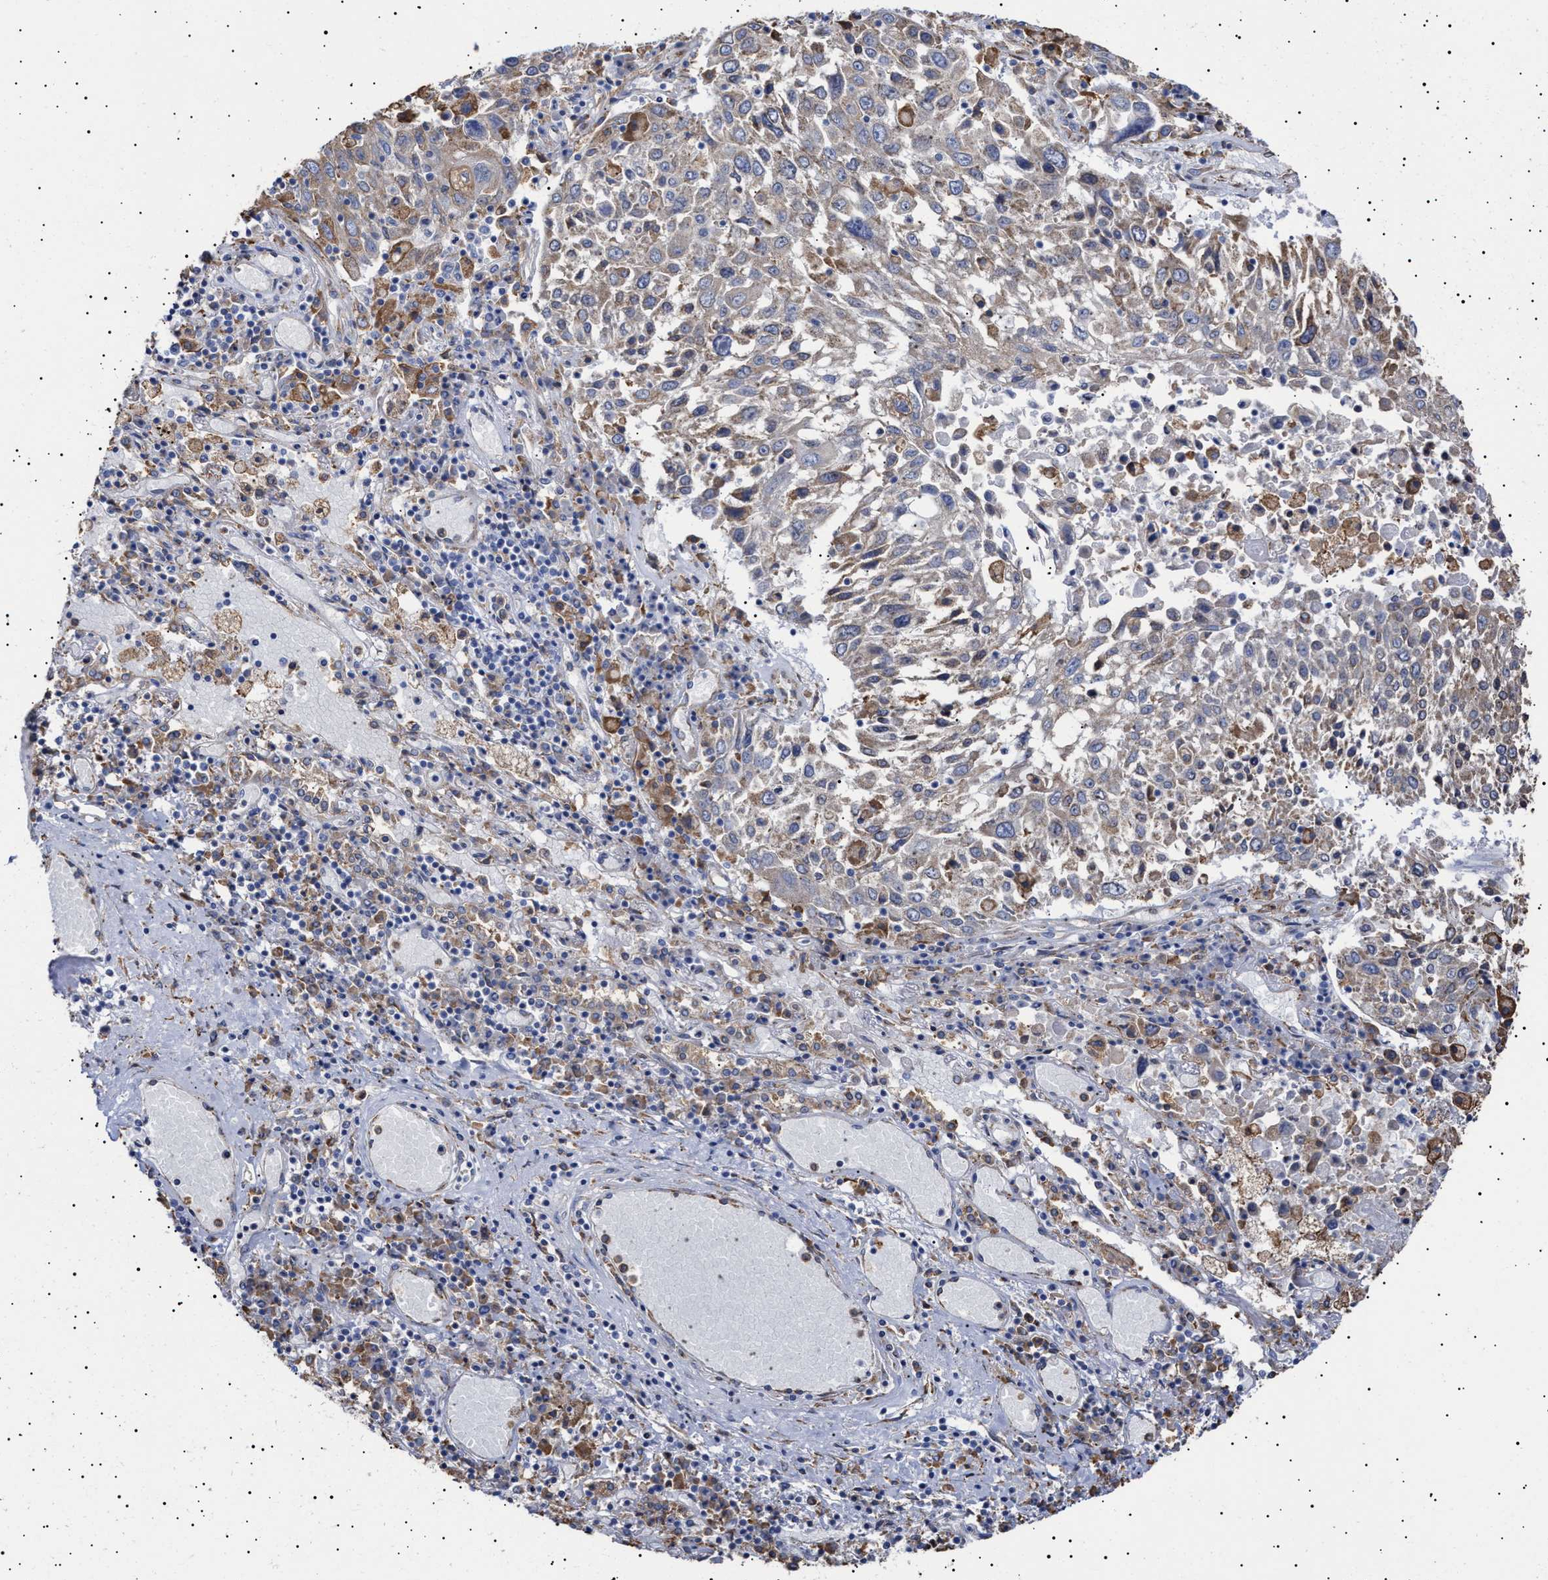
{"staining": {"intensity": "negative", "quantity": "none", "location": "none"}, "tissue": "lung cancer", "cell_type": "Tumor cells", "image_type": "cancer", "snomed": [{"axis": "morphology", "description": "Squamous cell carcinoma, NOS"}, {"axis": "topography", "description": "Lung"}], "caption": "There is no significant positivity in tumor cells of lung squamous cell carcinoma.", "gene": "ERCC6L2", "patient": {"sex": "male", "age": 65}}